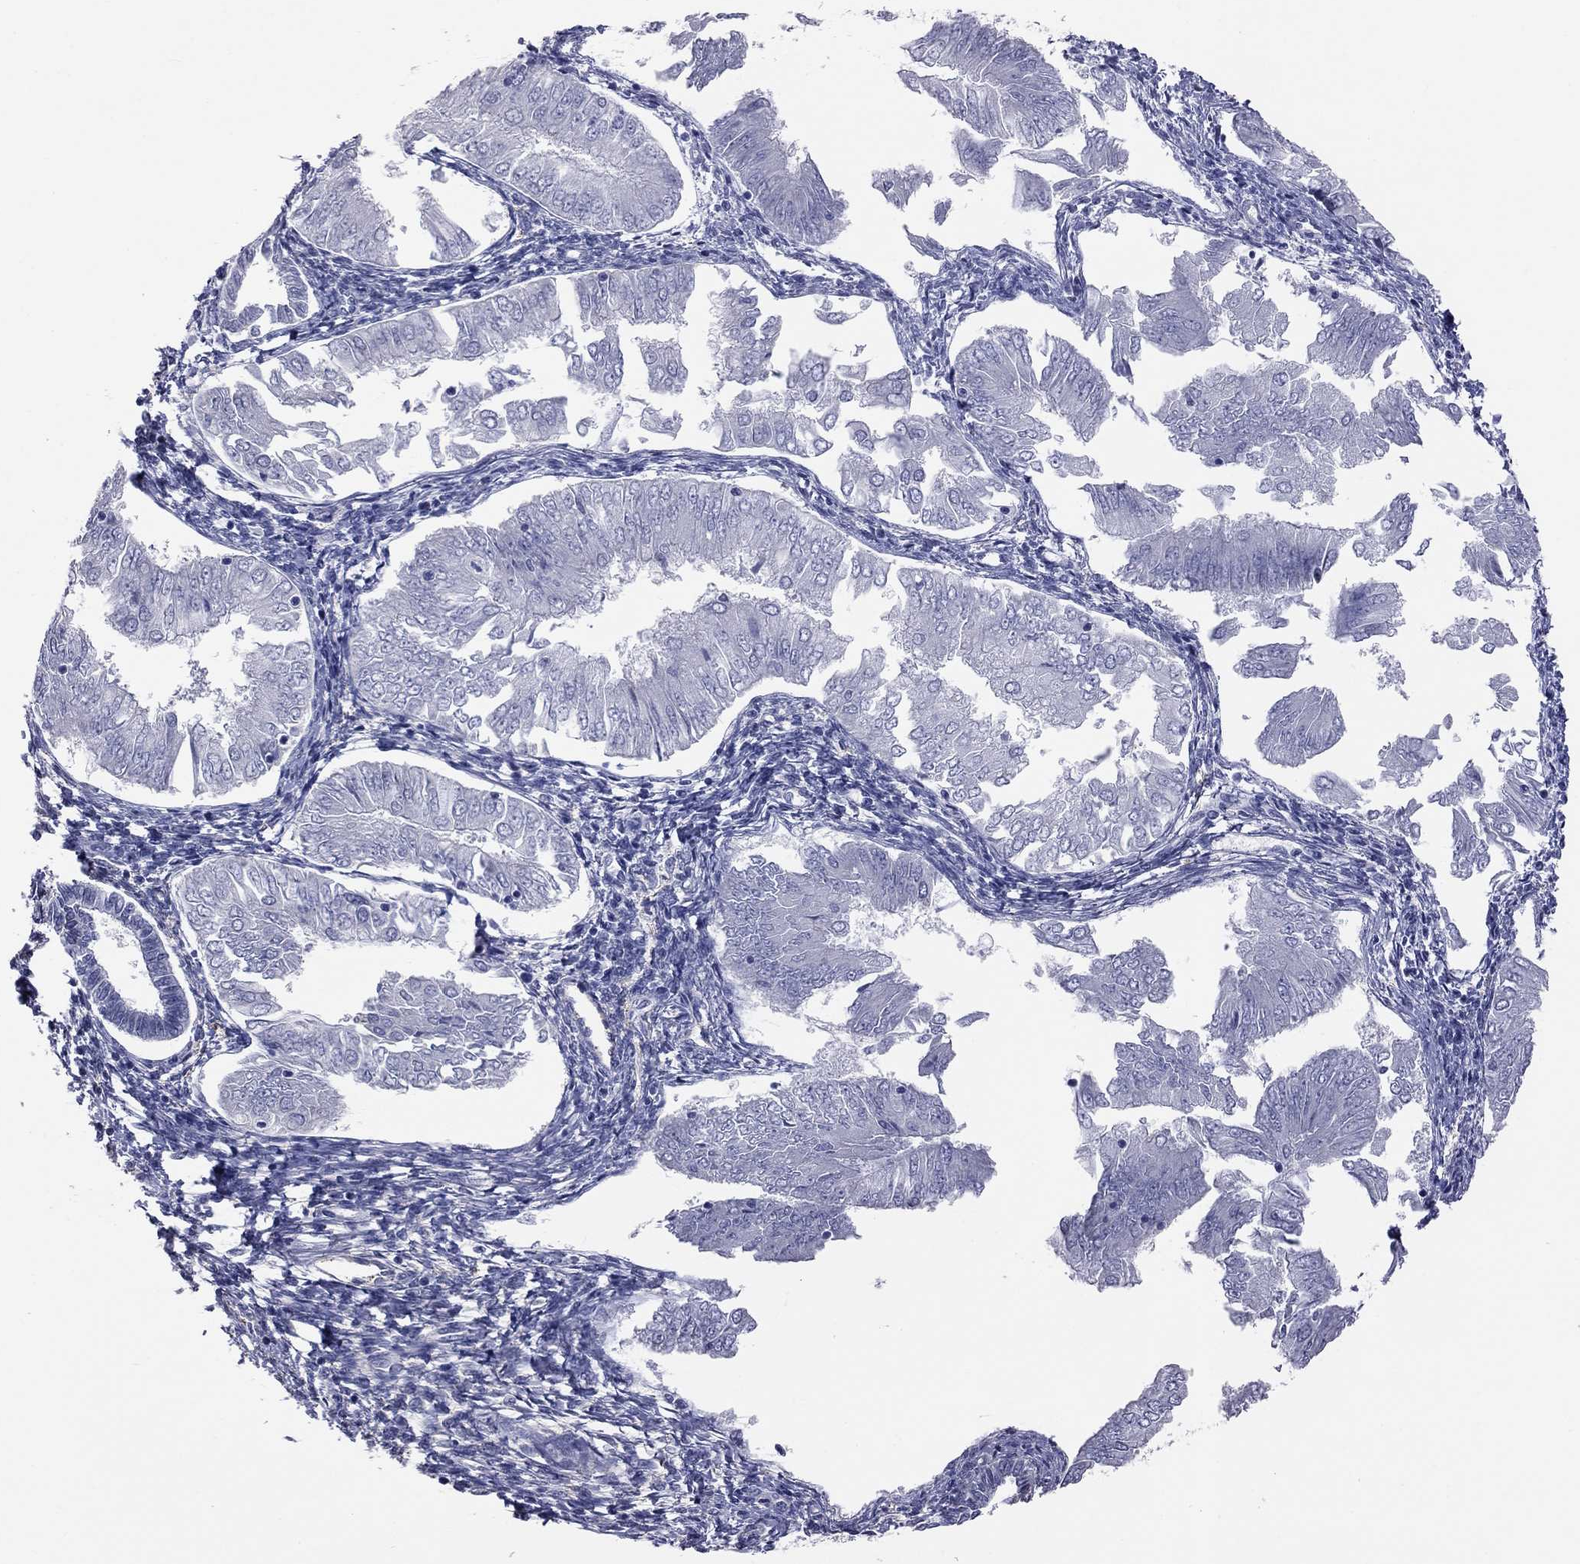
{"staining": {"intensity": "negative", "quantity": "none", "location": "none"}, "tissue": "endometrial cancer", "cell_type": "Tumor cells", "image_type": "cancer", "snomed": [{"axis": "morphology", "description": "Adenocarcinoma, NOS"}, {"axis": "topography", "description": "Endometrium"}], "caption": "IHC of endometrial adenocarcinoma demonstrates no staining in tumor cells.", "gene": "HYLS1", "patient": {"sex": "female", "age": 53}}